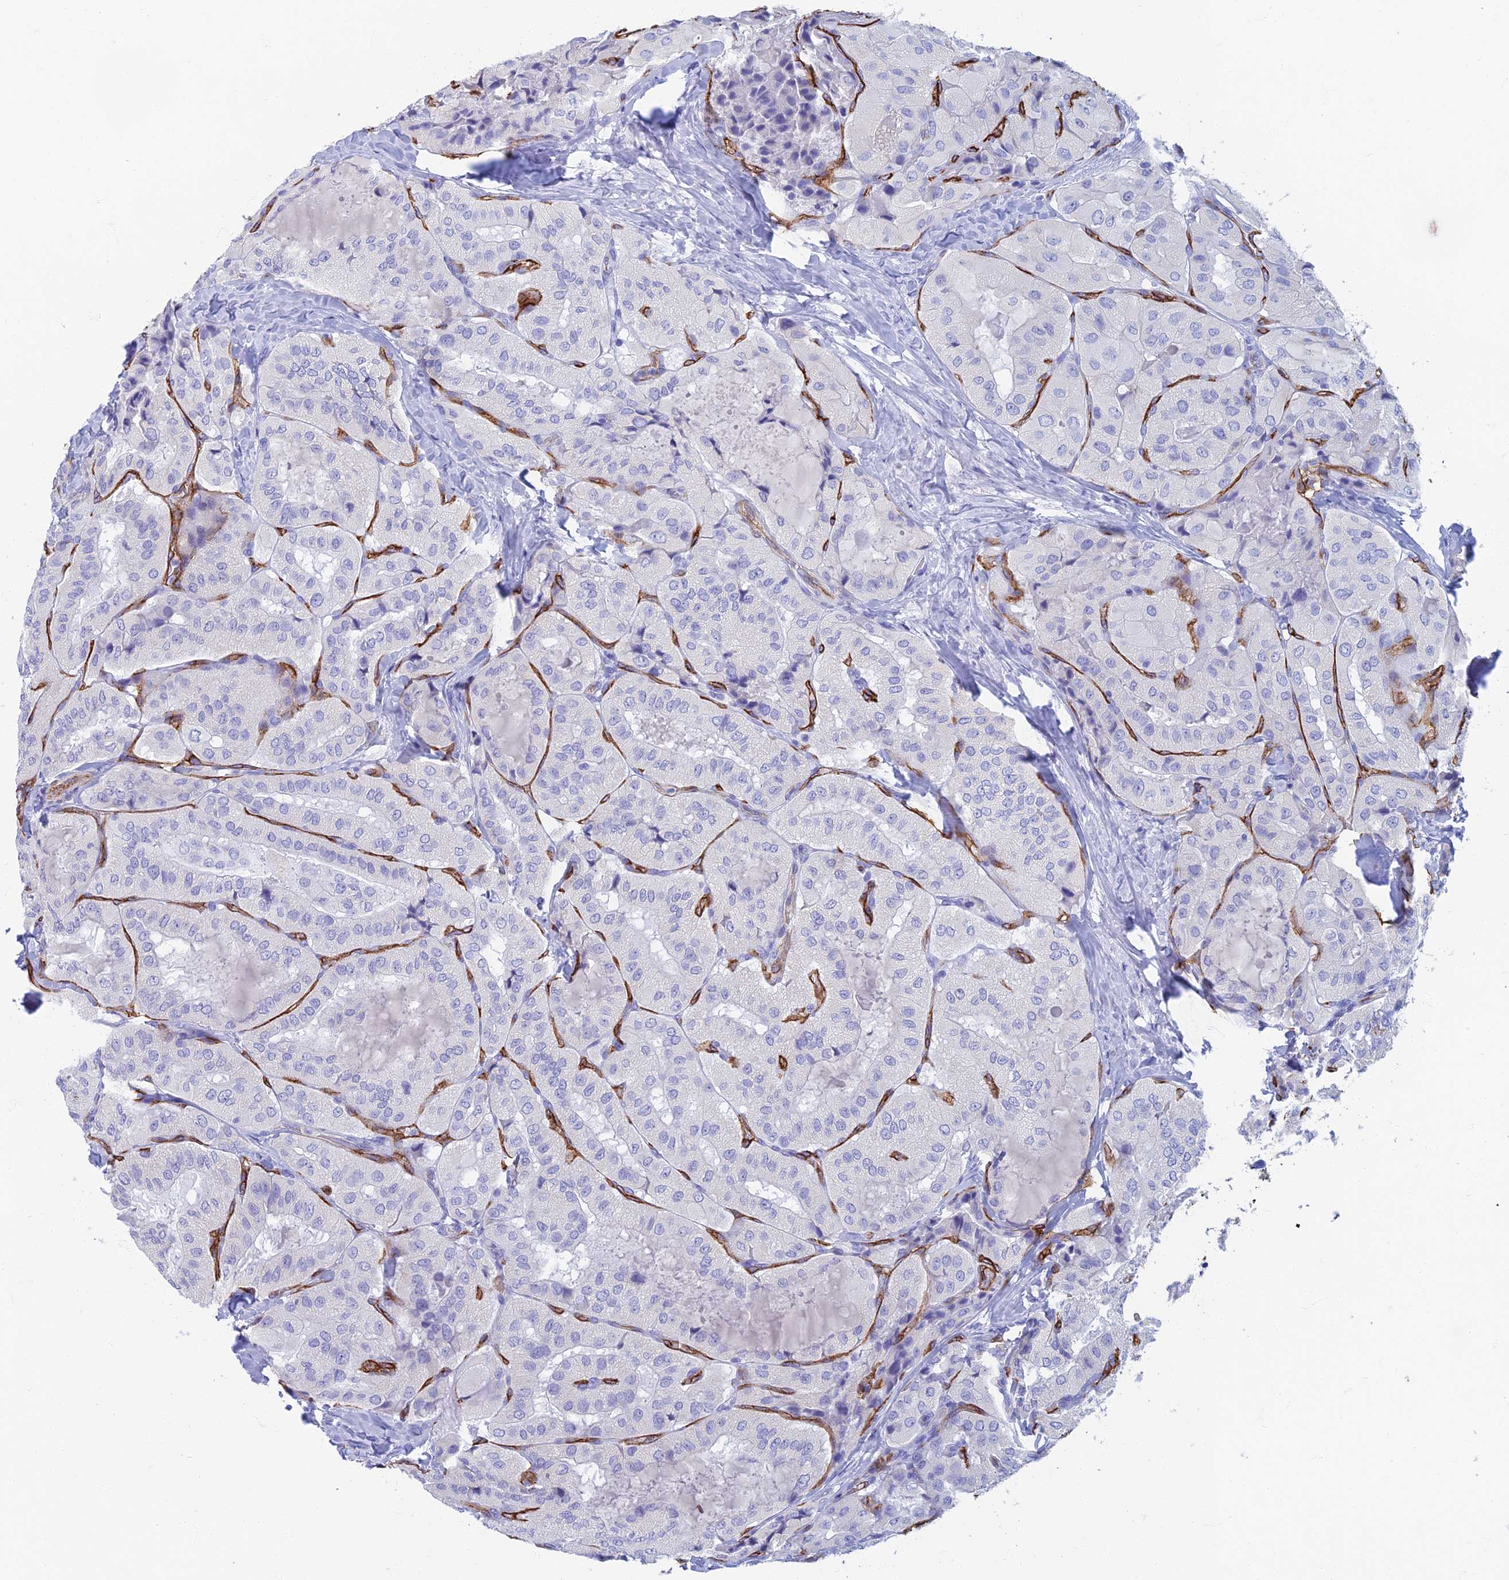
{"staining": {"intensity": "negative", "quantity": "none", "location": "none"}, "tissue": "thyroid cancer", "cell_type": "Tumor cells", "image_type": "cancer", "snomed": [{"axis": "morphology", "description": "Normal tissue, NOS"}, {"axis": "morphology", "description": "Papillary adenocarcinoma, NOS"}, {"axis": "topography", "description": "Thyroid gland"}], "caption": "Thyroid cancer (papillary adenocarcinoma) stained for a protein using immunohistochemistry (IHC) displays no expression tumor cells.", "gene": "ETFRF1", "patient": {"sex": "female", "age": 59}}